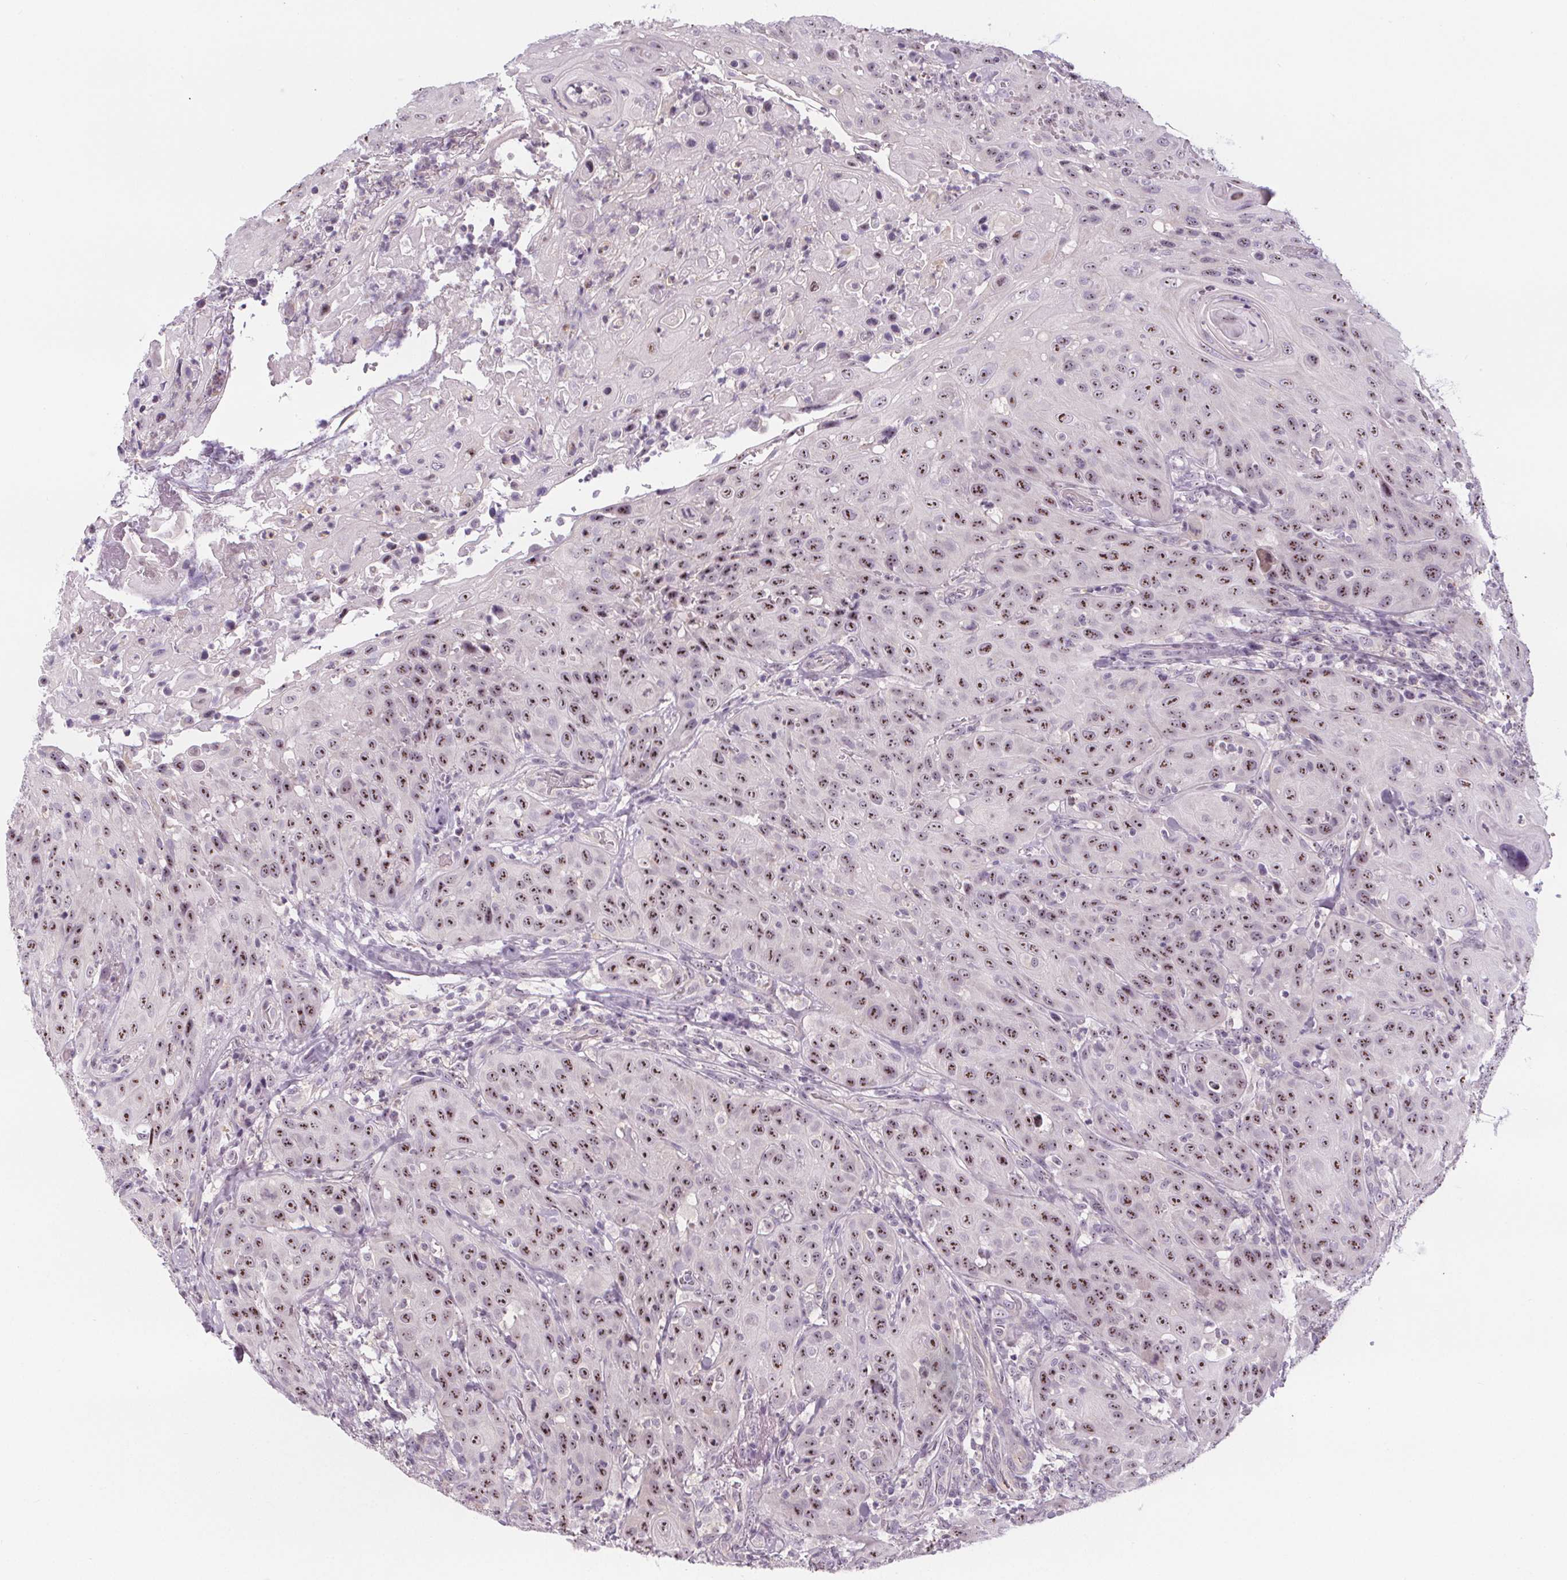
{"staining": {"intensity": "strong", "quantity": ">75%", "location": "nuclear"}, "tissue": "head and neck cancer", "cell_type": "Tumor cells", "image_type": "cancer", "snomed": [{"axis": "morphology", "description": "Normal tissue, NOS"}, {"axis": "morphology", "description": "Squamous cell carcinoma, NOS"}, {"axis": "topography", "description": "Oral tissue"}, {"axis": "topography", "description": "Tounge, NOS"}, {"axis": "topography", "description": "Head-Neck"}], "caption": "Squamous cell carcinoma (head and neck) stained for a protein (brown) exhibits strong nuclear positive staining in approximately >75% of tumor cells.", "gene": "NOLC1", "patient": {"sex": "male", "age": 62}}